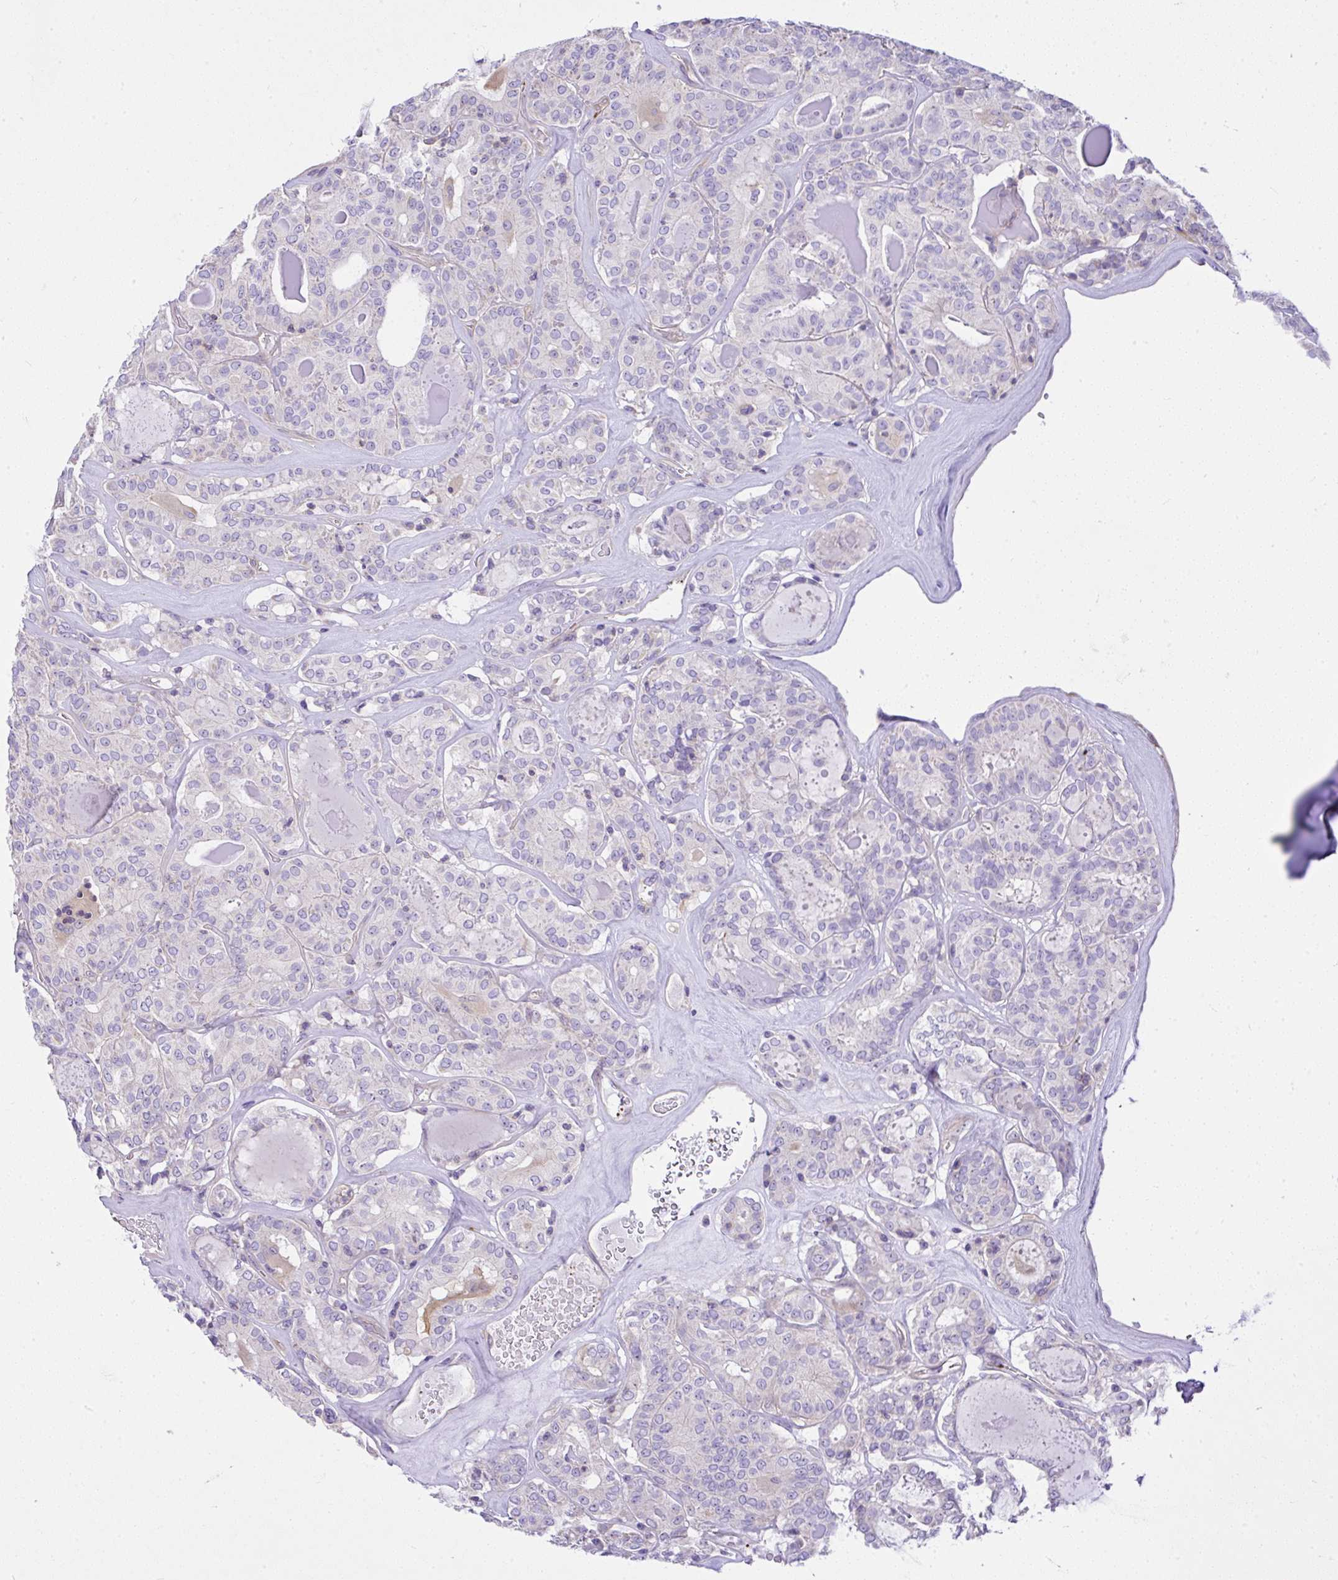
{"staining": {"intensity": "negative", "quantity": "none", "location": "none"}, "tissue": "thyroid cancer", "cell_type": "Tumor cells", "image_type": "cancer", "snomed": [{"axis": "morphology", "description": "Papillary adenocarcinoma, NOS"}, {"axis": "topography", "description": "Thyroid gland"}], "caption": "Immunohistochemistry (IHC) micrograph of neoplastic tissue: thyroid papillary adenocarcinoma stained with DAB displays no significant protein staining in tumor cells.", "gene": "CCDC142", "patient": {"sex": "female", "age": 72}}